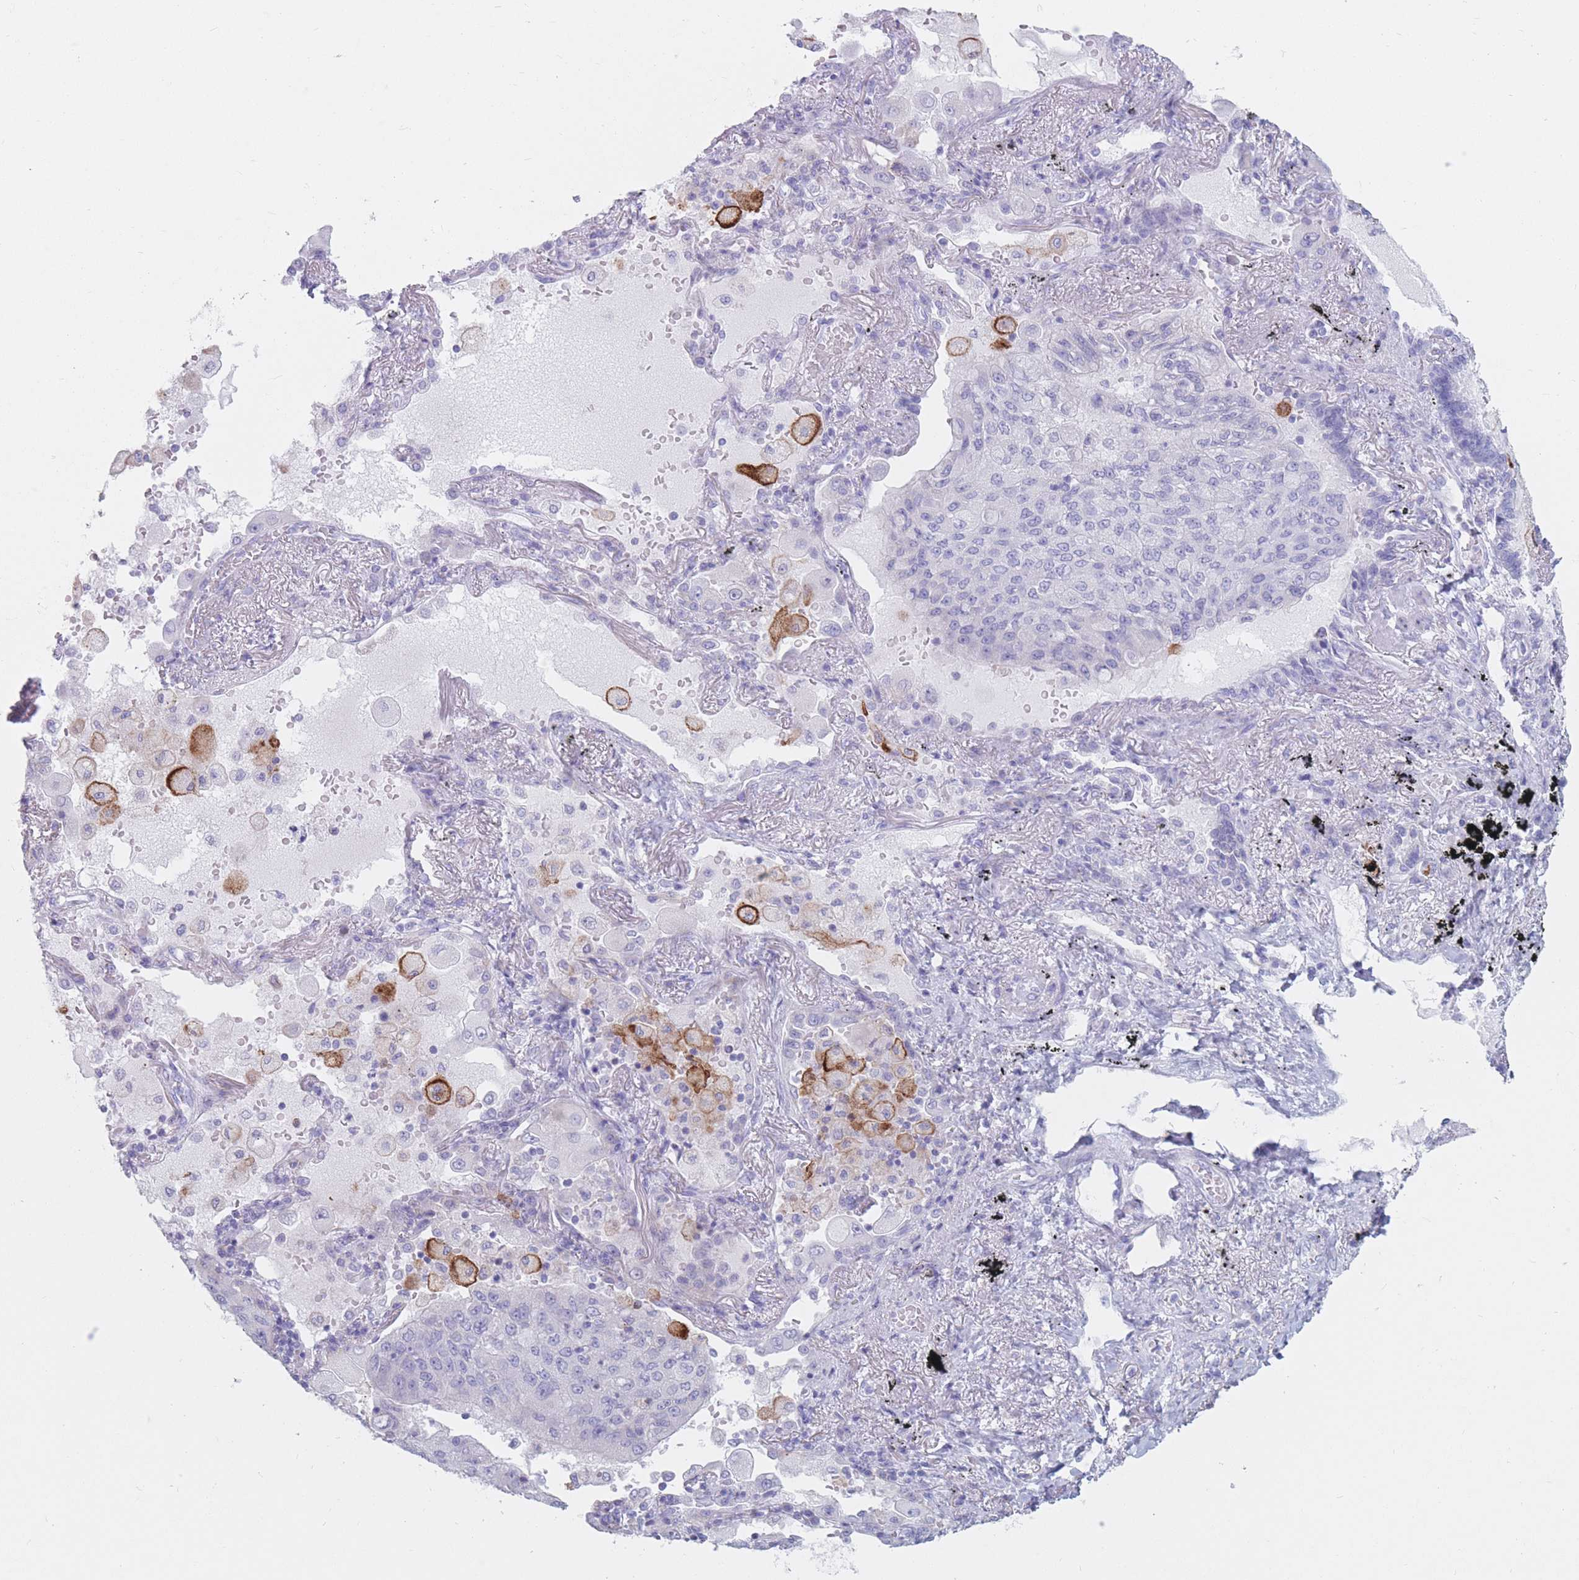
{"staining": {"intensity": "negative", "quantity": "none", "location": "none"}, "tissue": "lung cancer", "cell_type": "Tumor cells", "image_type": "cancer", "snomed": [{"axis": "morphology", "description": "Squamous cell carcinoma, NOS"}, {"axis": "topography", "description": "Lung"}], "caption": "Immunohistochemistry image of neoplastic tissue: human lung cancer (squamous cell carcinoma) stained with DAB (3,3'-diaminobenzidine) displays no significant protein staining in tumor cells.", "gene": "ST3GAL5", "patient": {"sex": "male", "age": 74}}